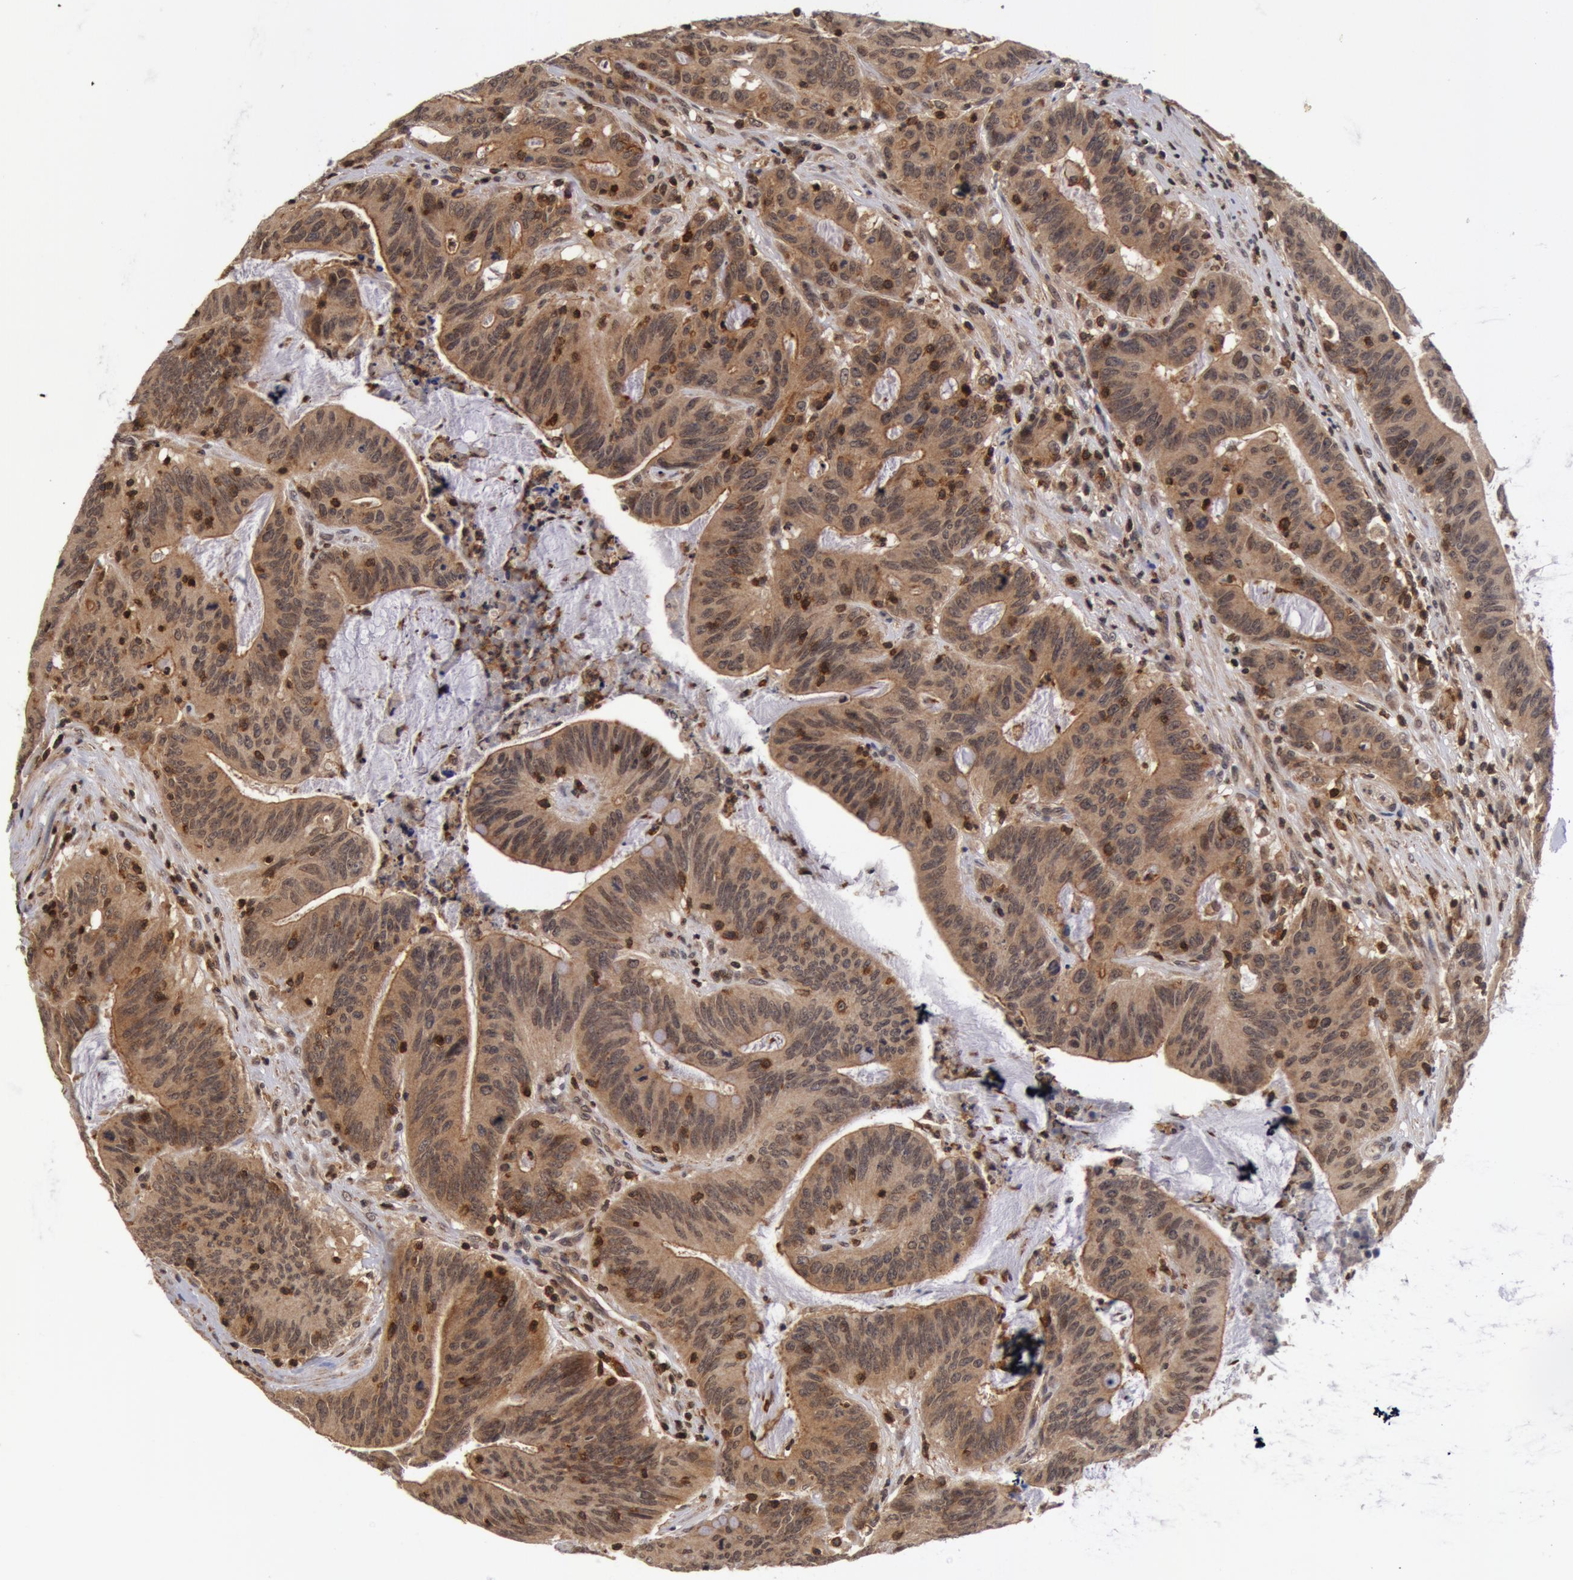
{"staining": {"intensity": "weak", "quantity": ">75%", "location": "cytoplasmic/membranous,nuclear"}, "tissue": "colorectal cancer", "cell_type": "Tumor cells", "image_type": "cancer", "snomed": [{"axis": "morphology", "description": "Adenocarcinoma, NOS"}, {"axis": "topography", "description": "Colon"}], "caption": "Colorectal cancer stained with DAB (3,3'-diaminobenzidine) immunohistochemistry demonstrates low levels of weak cytoplasmic/membranous and nuclear expression in about >75% of tumor cells.", "gene": "ZNF350", "patient": {"sex": "male", "age": 54}}